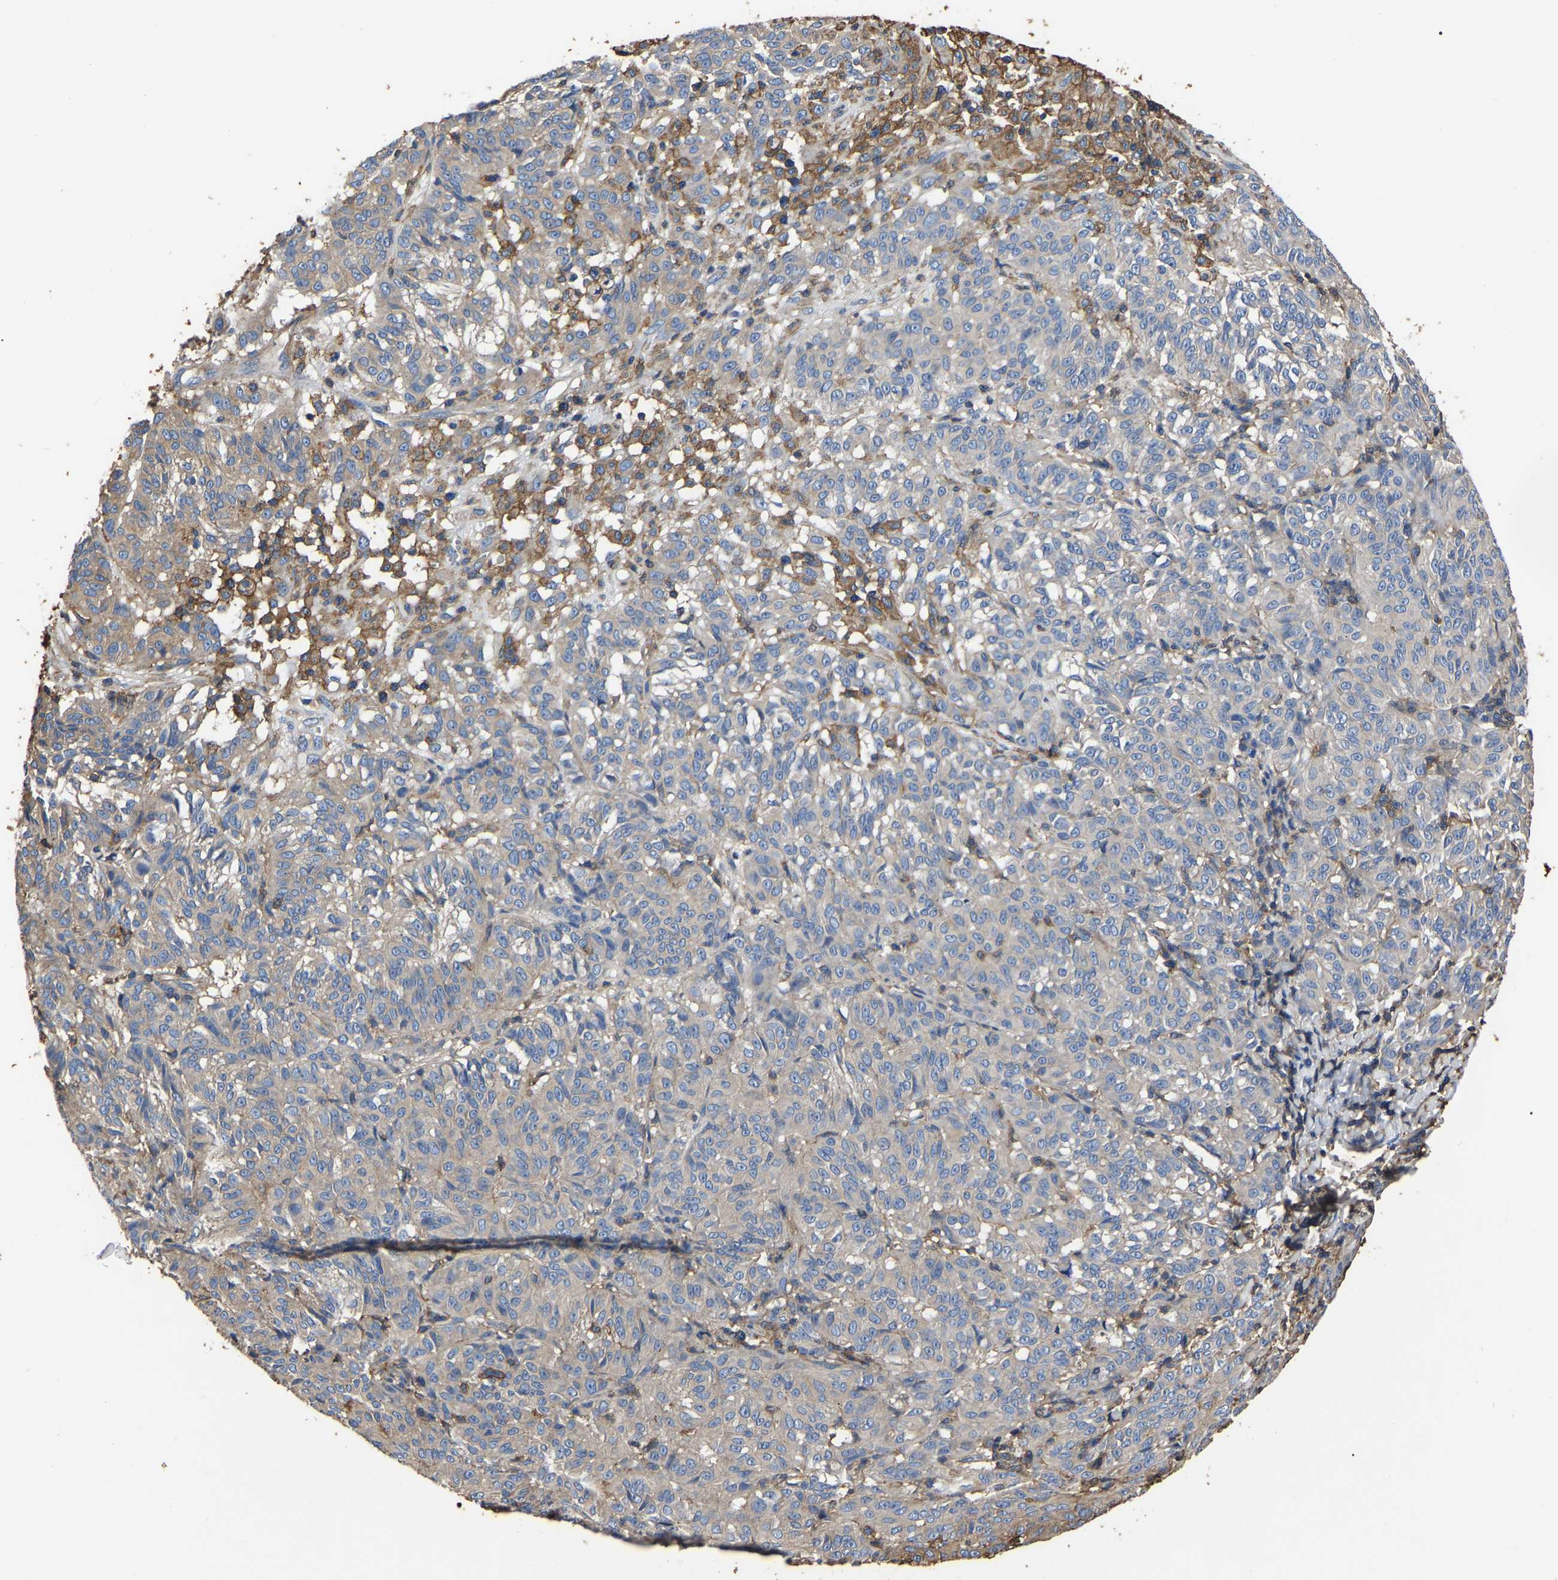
{"staining": {"intensity": "negative", "quantity": "none", "location": "none"}, "tissue": "melanoma", "cell_type": "Tumor cells", "image_type": "cancer", "snomed": [{"axis": "morphology", "description": "Malignant melanoma, NOS"}, {"axis": "topography", "description": "Skin"}], "caption": "An immunohistochemistry (IHC) histopathology image of melanoma is shown. There is no staining in tumor cells of melanoma.", "gene": "ARMT1", "patient": {"sex": "female", "age": 72}}